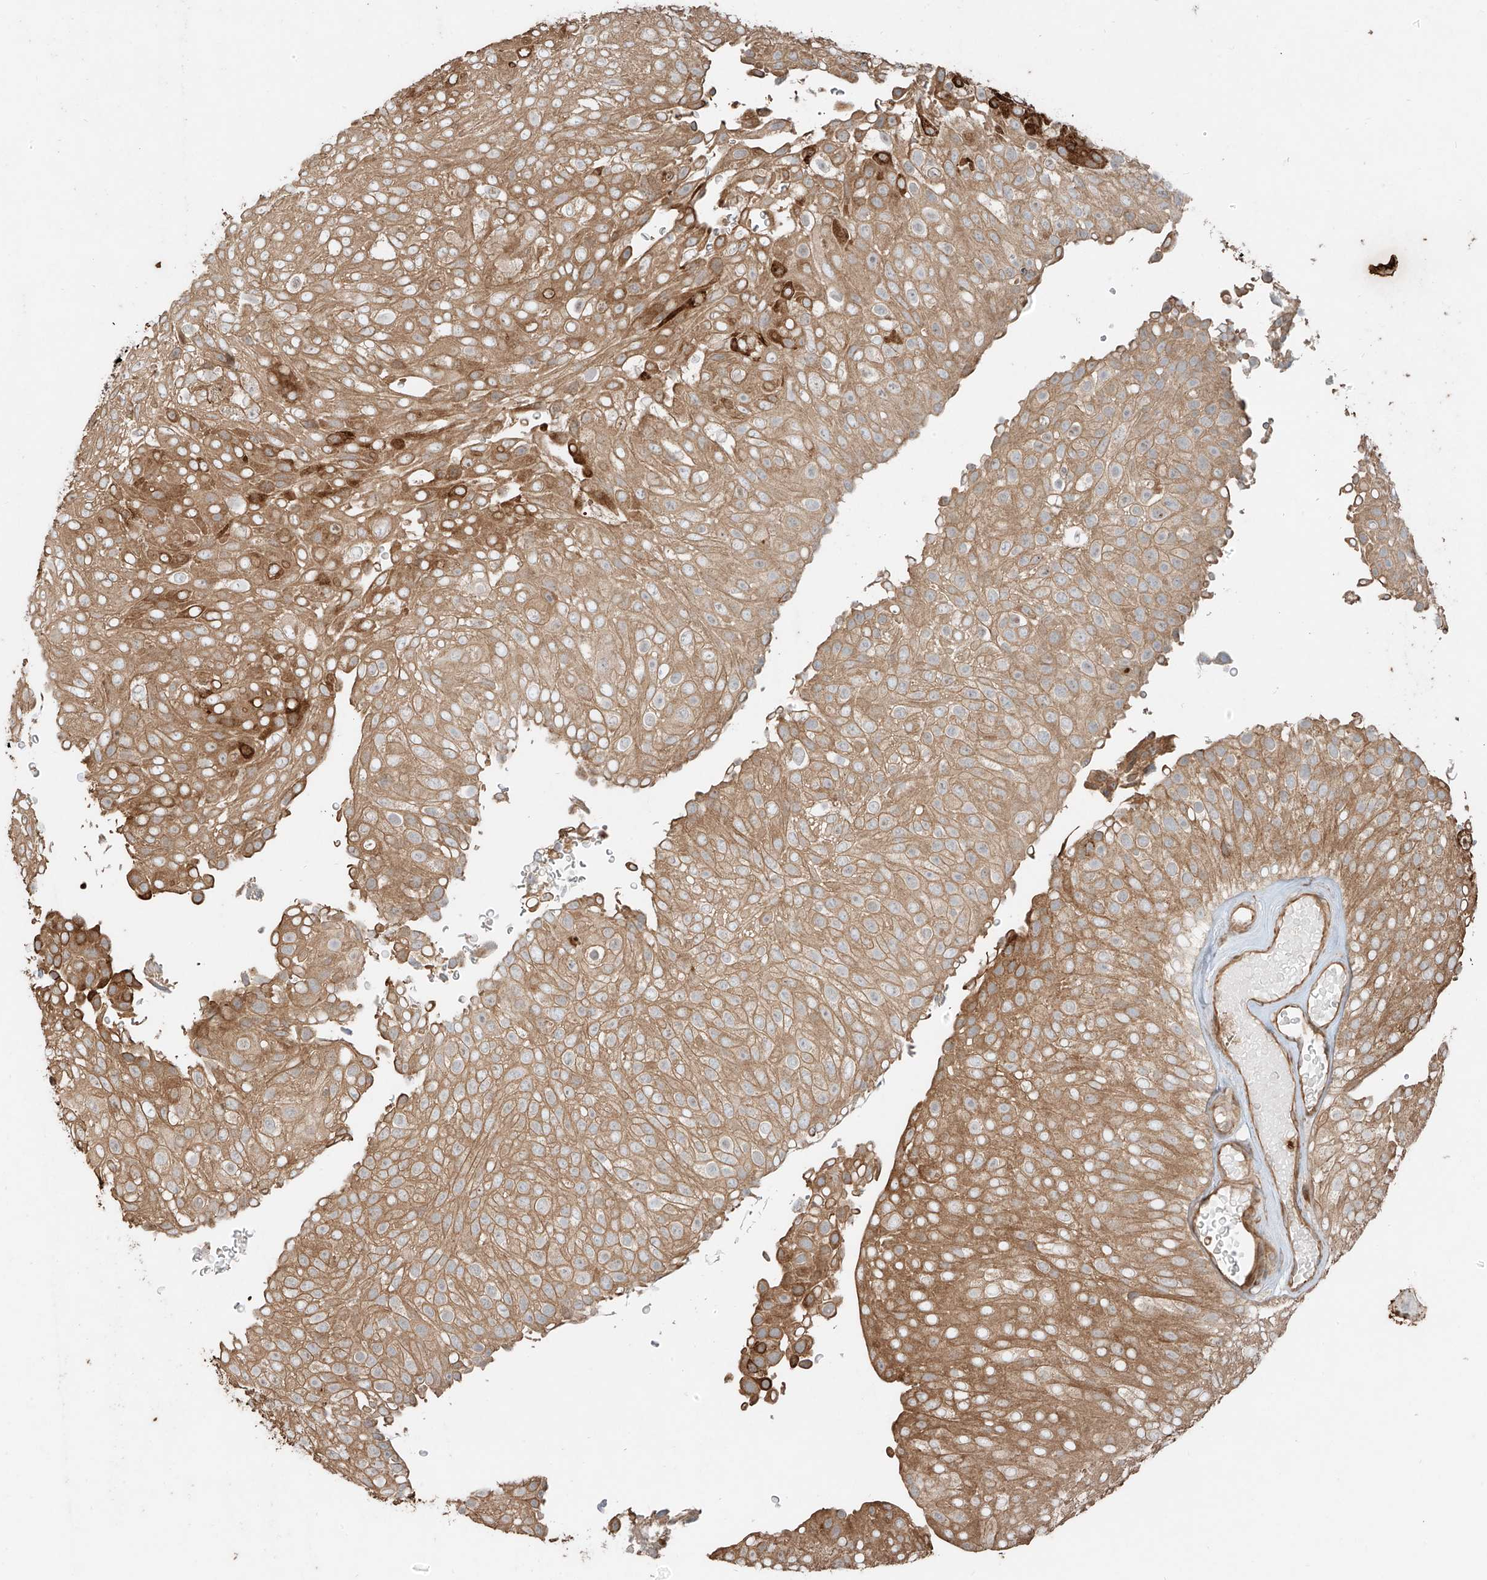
{"staining": {"intensity": "moderate", "quantity": ">75%", "location": "cytoplasmic/membranous"}, "tissue": "urothelial cancer", "cell_type": "Tumor cells", "image_type": "cancer", "snomed": [{"axis": "morphology", "description": "Urothelial carcinoma, Low grade"}, {"axis": "topography", "description": "Urinary bladder"}], "caption": "Immunohistochemical staining of urothelial cancer exhibits moderate cytoplasmic/membranous protein expression in approximately >75% of tumor cells.", "gene": "ANKZF1", "patient": {"sex": "male", "age": 78}}